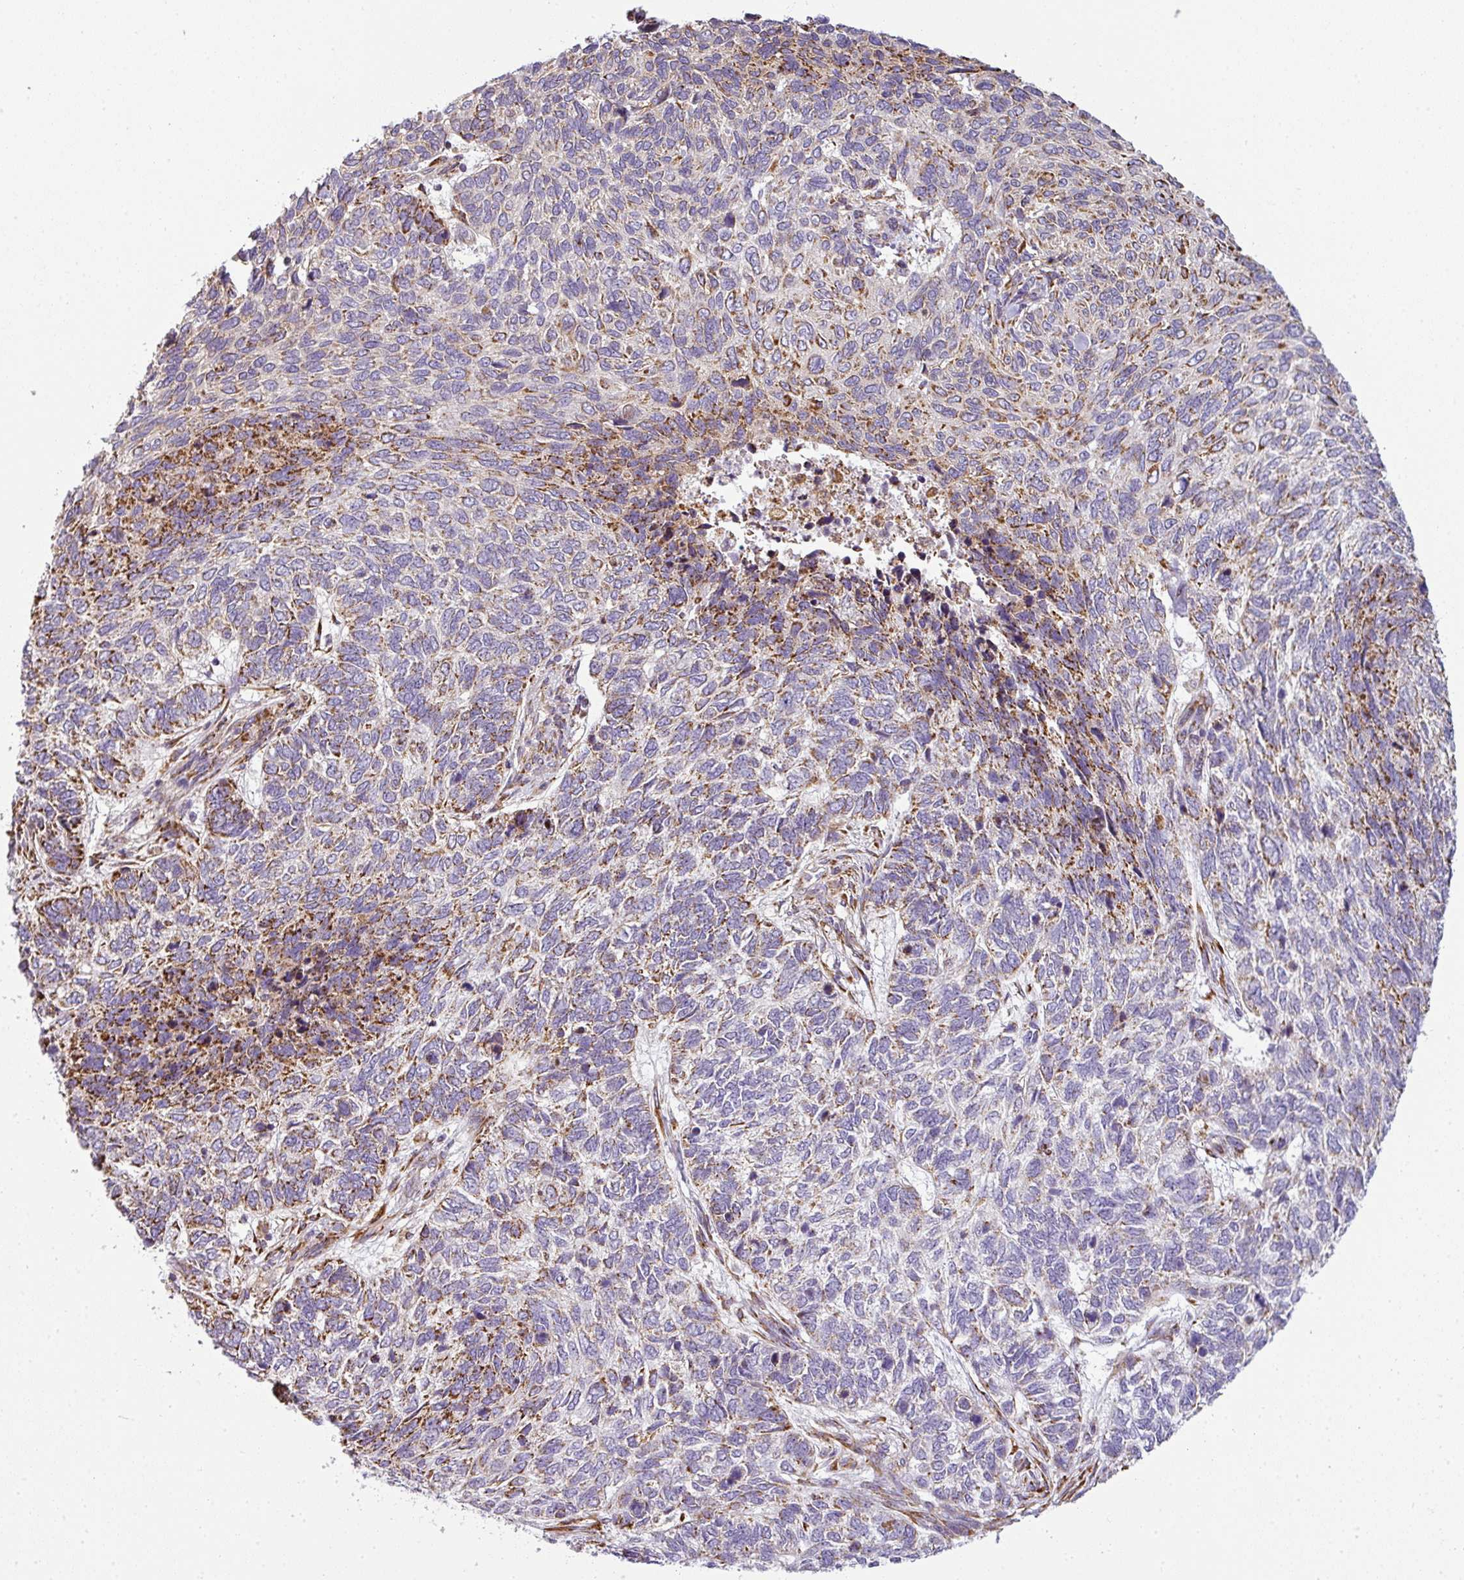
{"staining": {"intensity": "moderate", "quantity": "25%-75%", "location": "cytoplasmic/membranous"}, "tissue": "skin cancer", "cell_type": "Tumor cells", "image_type": "cancer", "snomed": [{"axis": "morphology", "description": "Basal cell carcinoma"}, {"axis": "topography", "description": "Skin"}], "caption": "Human basal cell carcinoma (skin) stained with a protein marker shows moderate staining in tumor cells.", "gene": "ANKRD18A", "patient": {"sex": "female", "age": 65}}